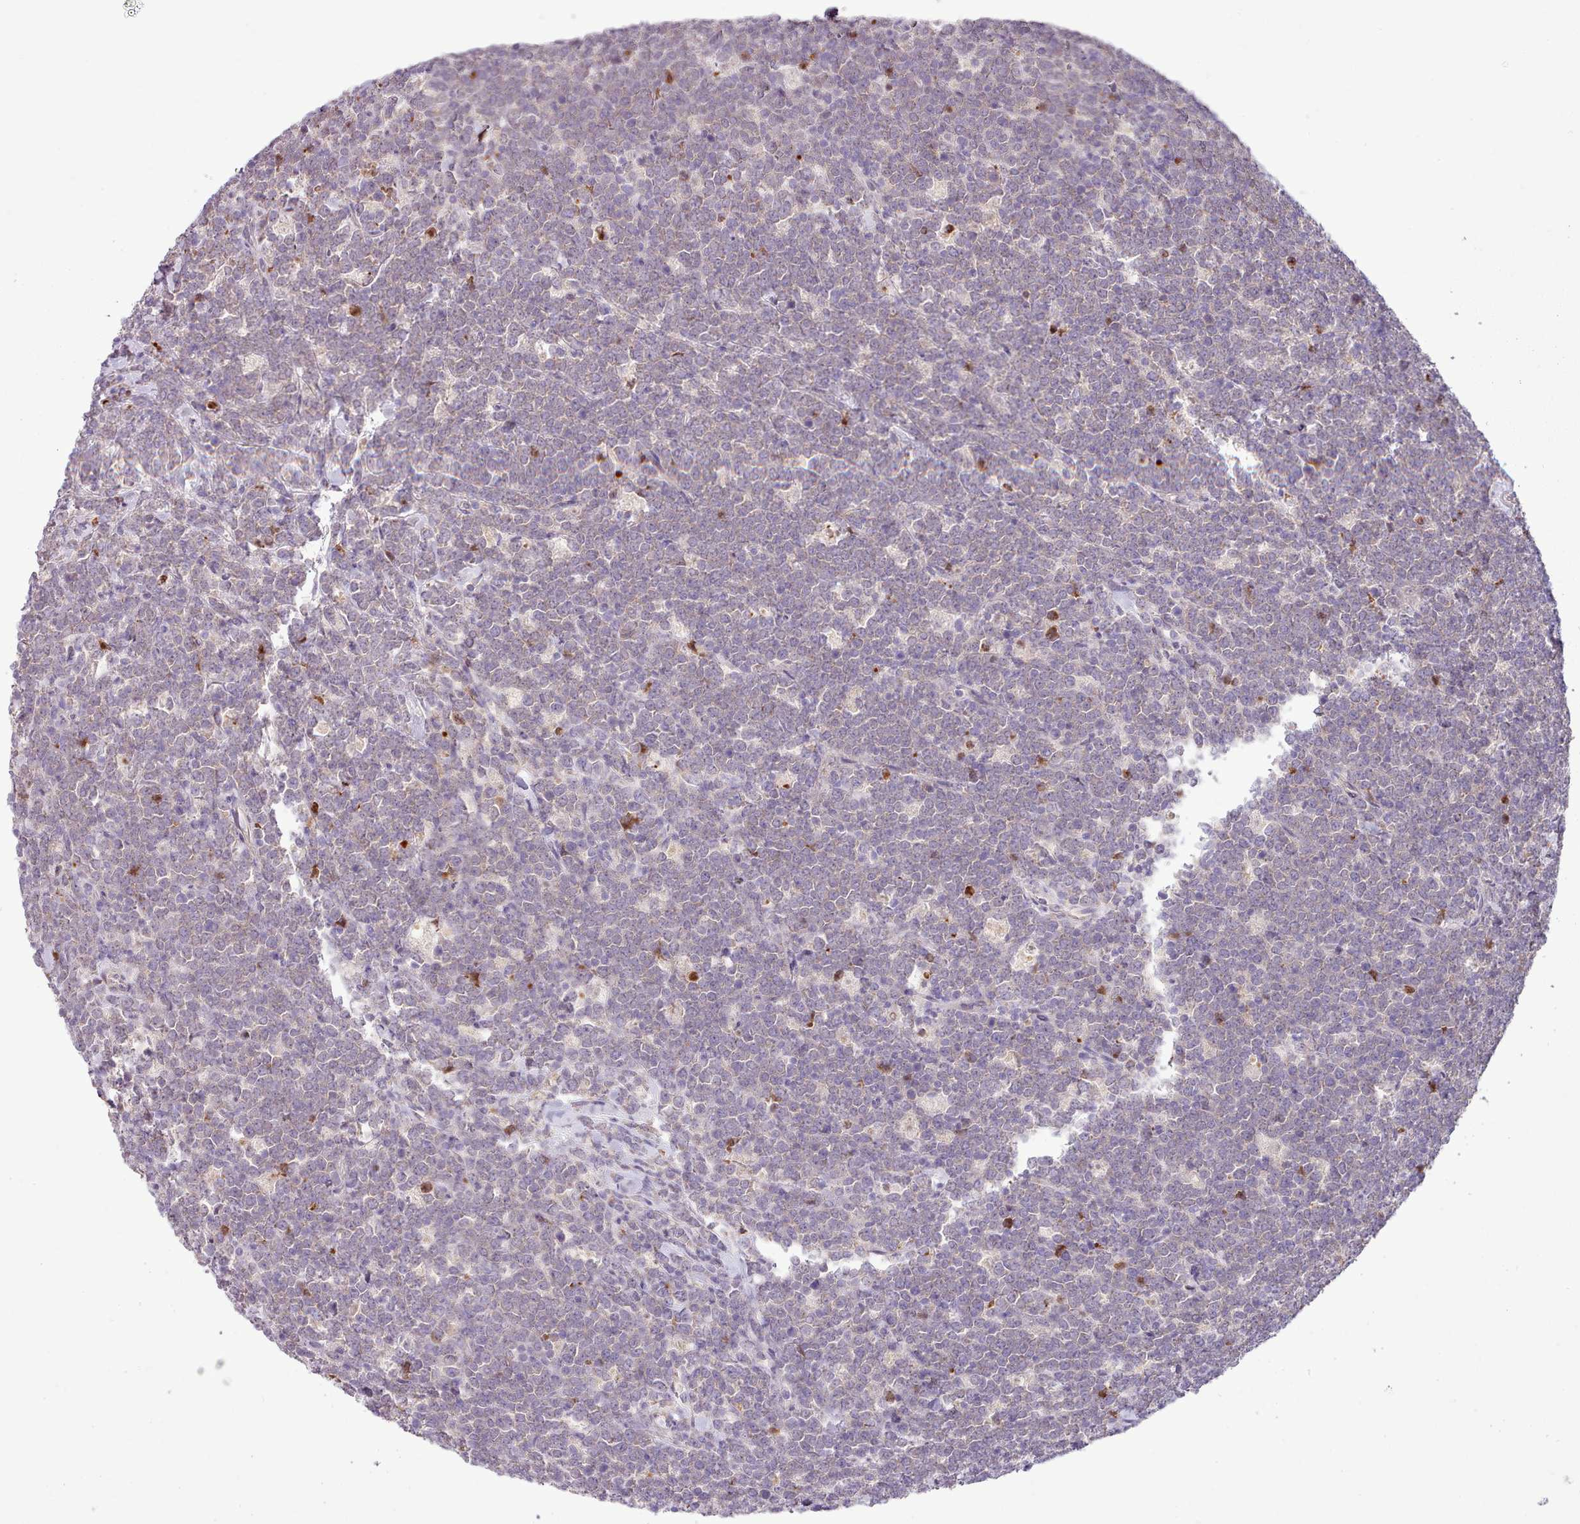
{"staining": {"intensity": "negative", "quantity": "none", "location": "none"}, "tissue": "lymphoma", "cell_type": "Tumor cells", "image_type": "cancer", "snomed": [{"axis": "morphology", "description": "Malignant lymphoma, non-Hodgkin's type, High grade"}, {"axis": "topography", "description": "Small intestine"}], "caption": "High magnification brightfield microscopy of lymphoma stained with DAB (3,3'-diaminobenzidine) (brown) and counterstained with hematoxylin (blue): tumor cells show no significant staining.", "gene": "SETX", "patient": {"sex": "male", "age": 8}}